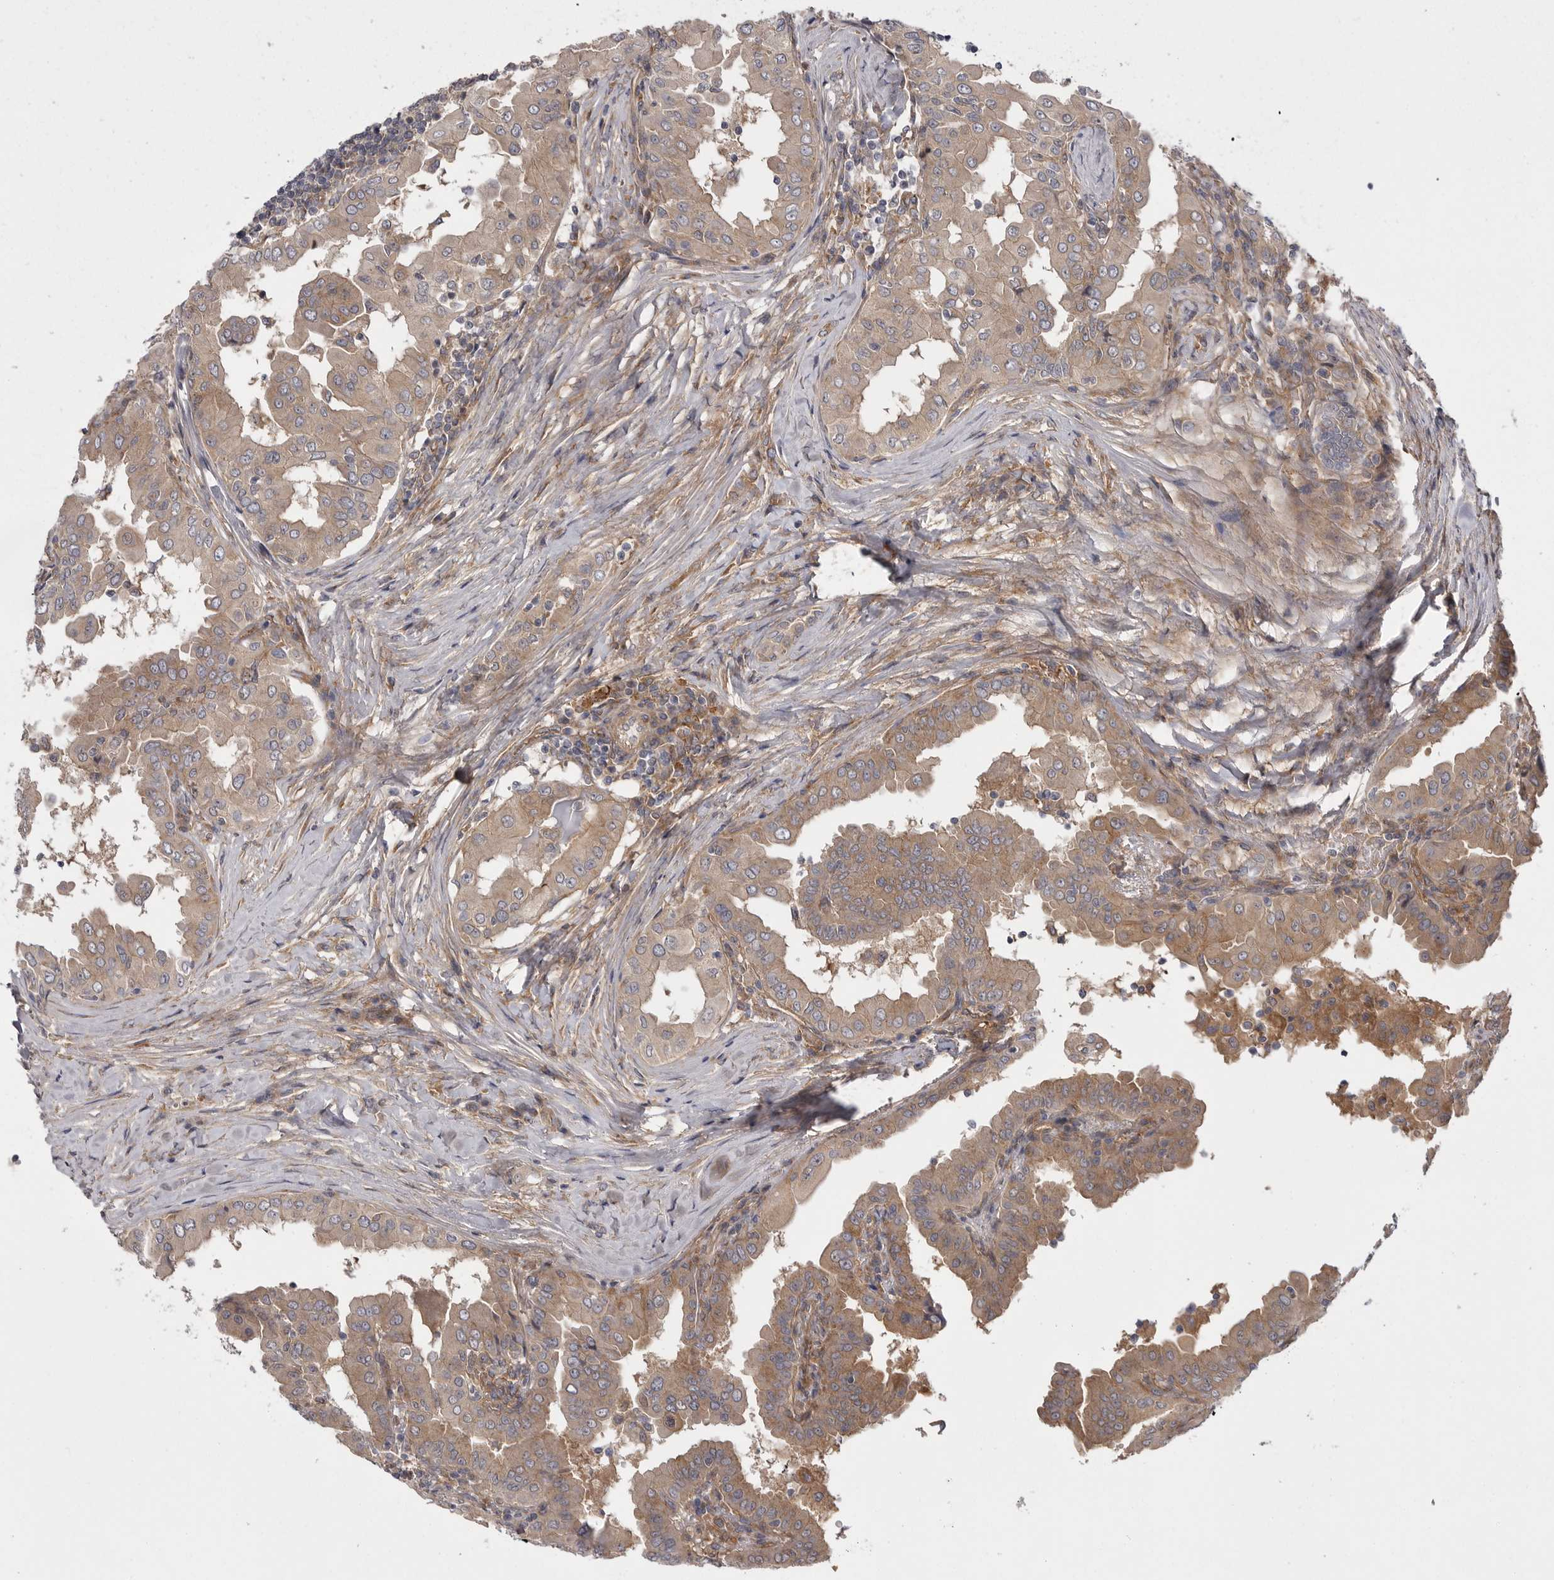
{"staining": {"intensity": "moderate", "quantity": ">75%", "location": "cytoplasmic/membranous"}, "tissue": "thyroid cancer", "cell_type": "Tumor cells", "image_type": "cancer", "snomed": [{"axis": "morphology", "description": "Papillary adenocarcinoma, NOS"}, {"axis": "topography", "description": "Thyroid gland"}], "caption": "High-power microscopy captured an IHC histopathology image of thyroid cancer, revealing moderate cytoplasmic/membranous positivity in approximately >75% of tumor cells.", "gene": "OSBPL9", "patient": {"sex": "male", "age": 33}}